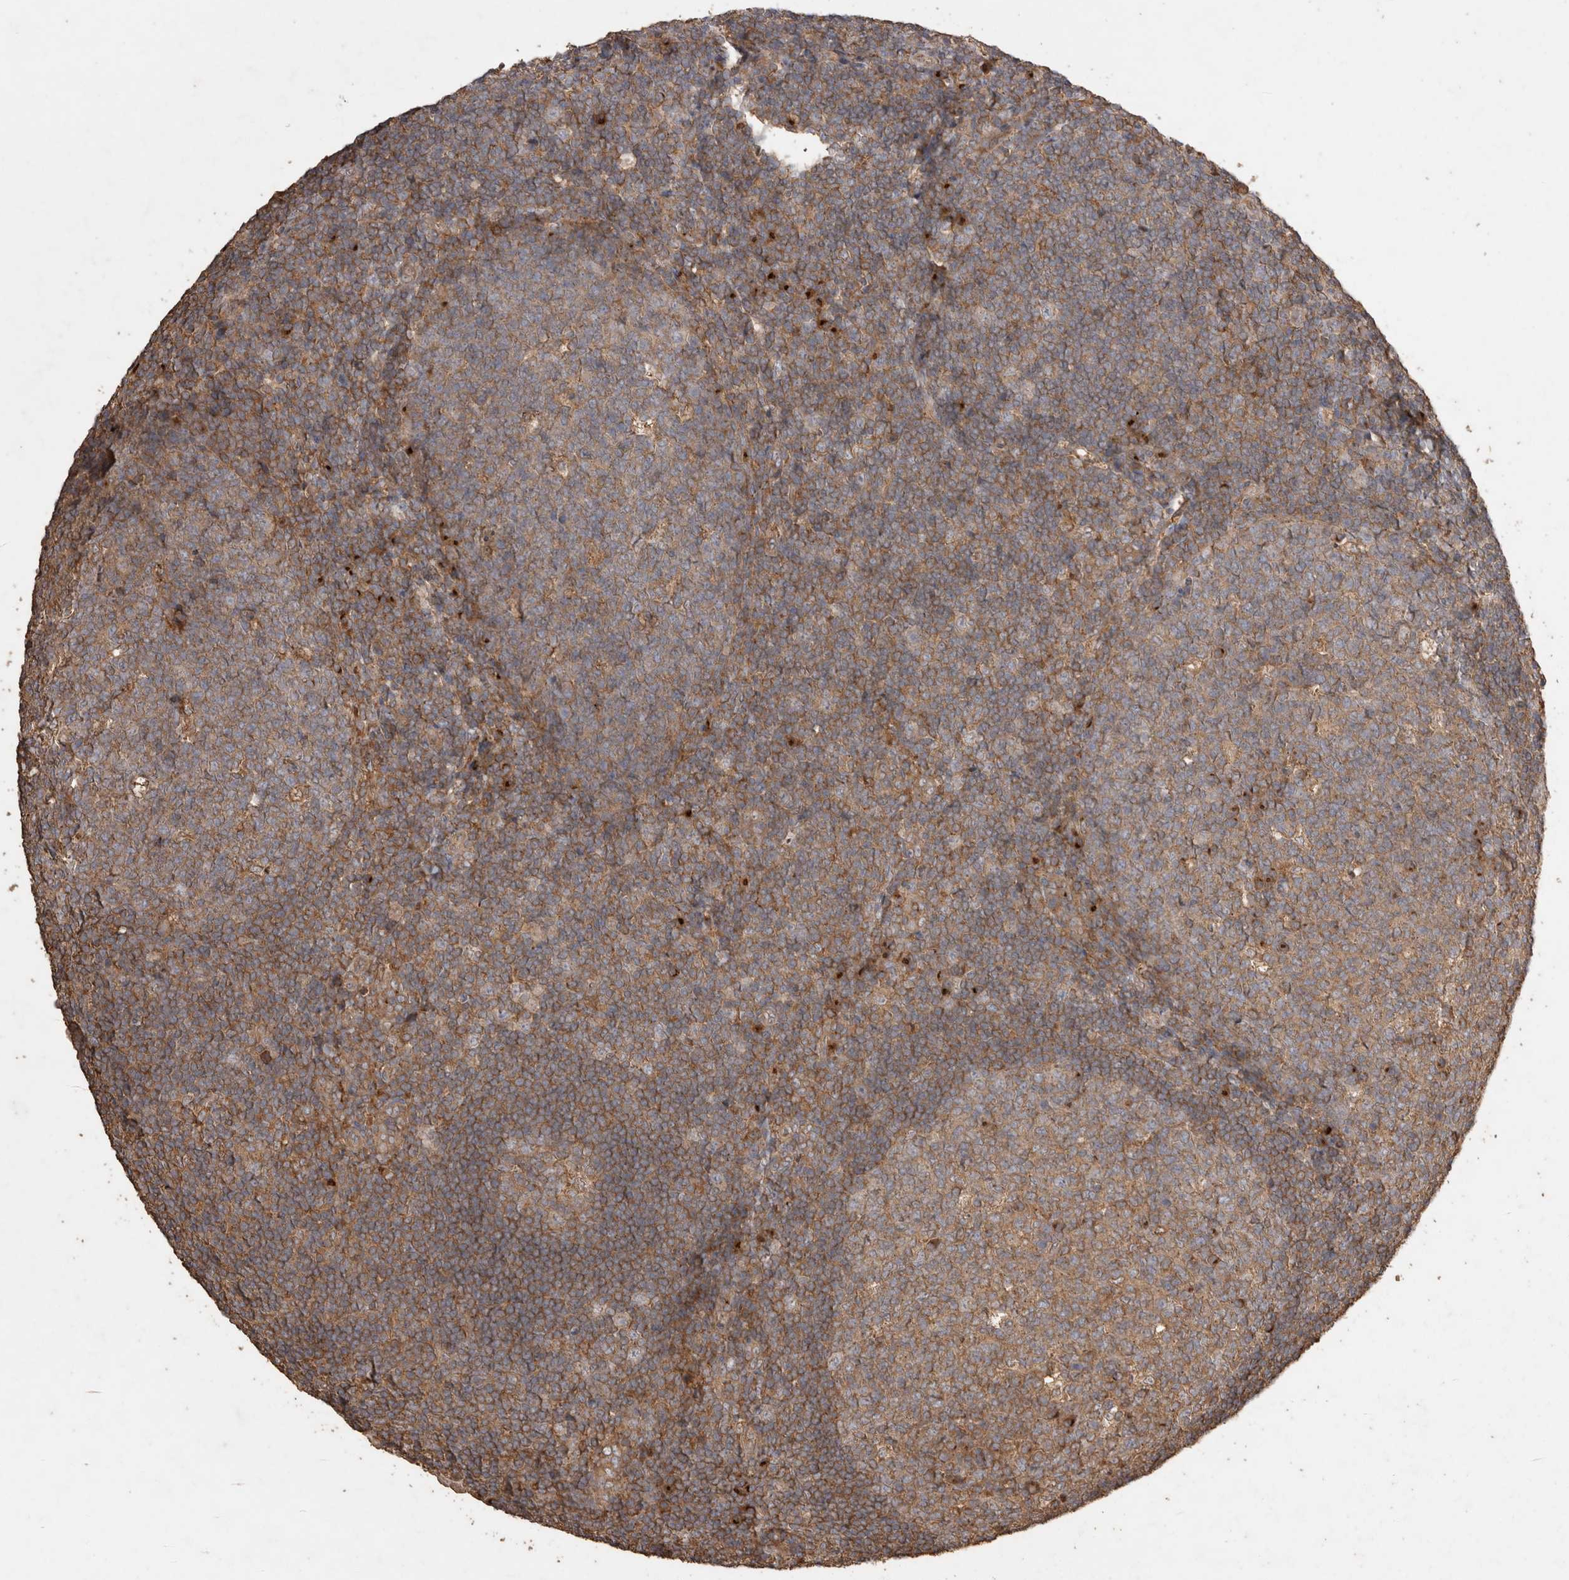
{"staining": {"intensity": "moderate", "quantity": "25%-75%", "location": "cytoplasmic/membranous"}, "tissue": "tonsil", "cell_type": "Germinal center cells", "image_type": "normal", "snomed": [{"axis": "morphology", "description": "Normal tissue, NOS"}, {"axis": "topography", "description": "Tonsil"}], "caption": "Protein expression analysis of benign tonsil demonstrates moderate cytoplasmic/membranous positivity in approximately 25%-75% of germinal center cells.", "gene": "SNX31", "patient": {"sex": "male", "age": 37}}